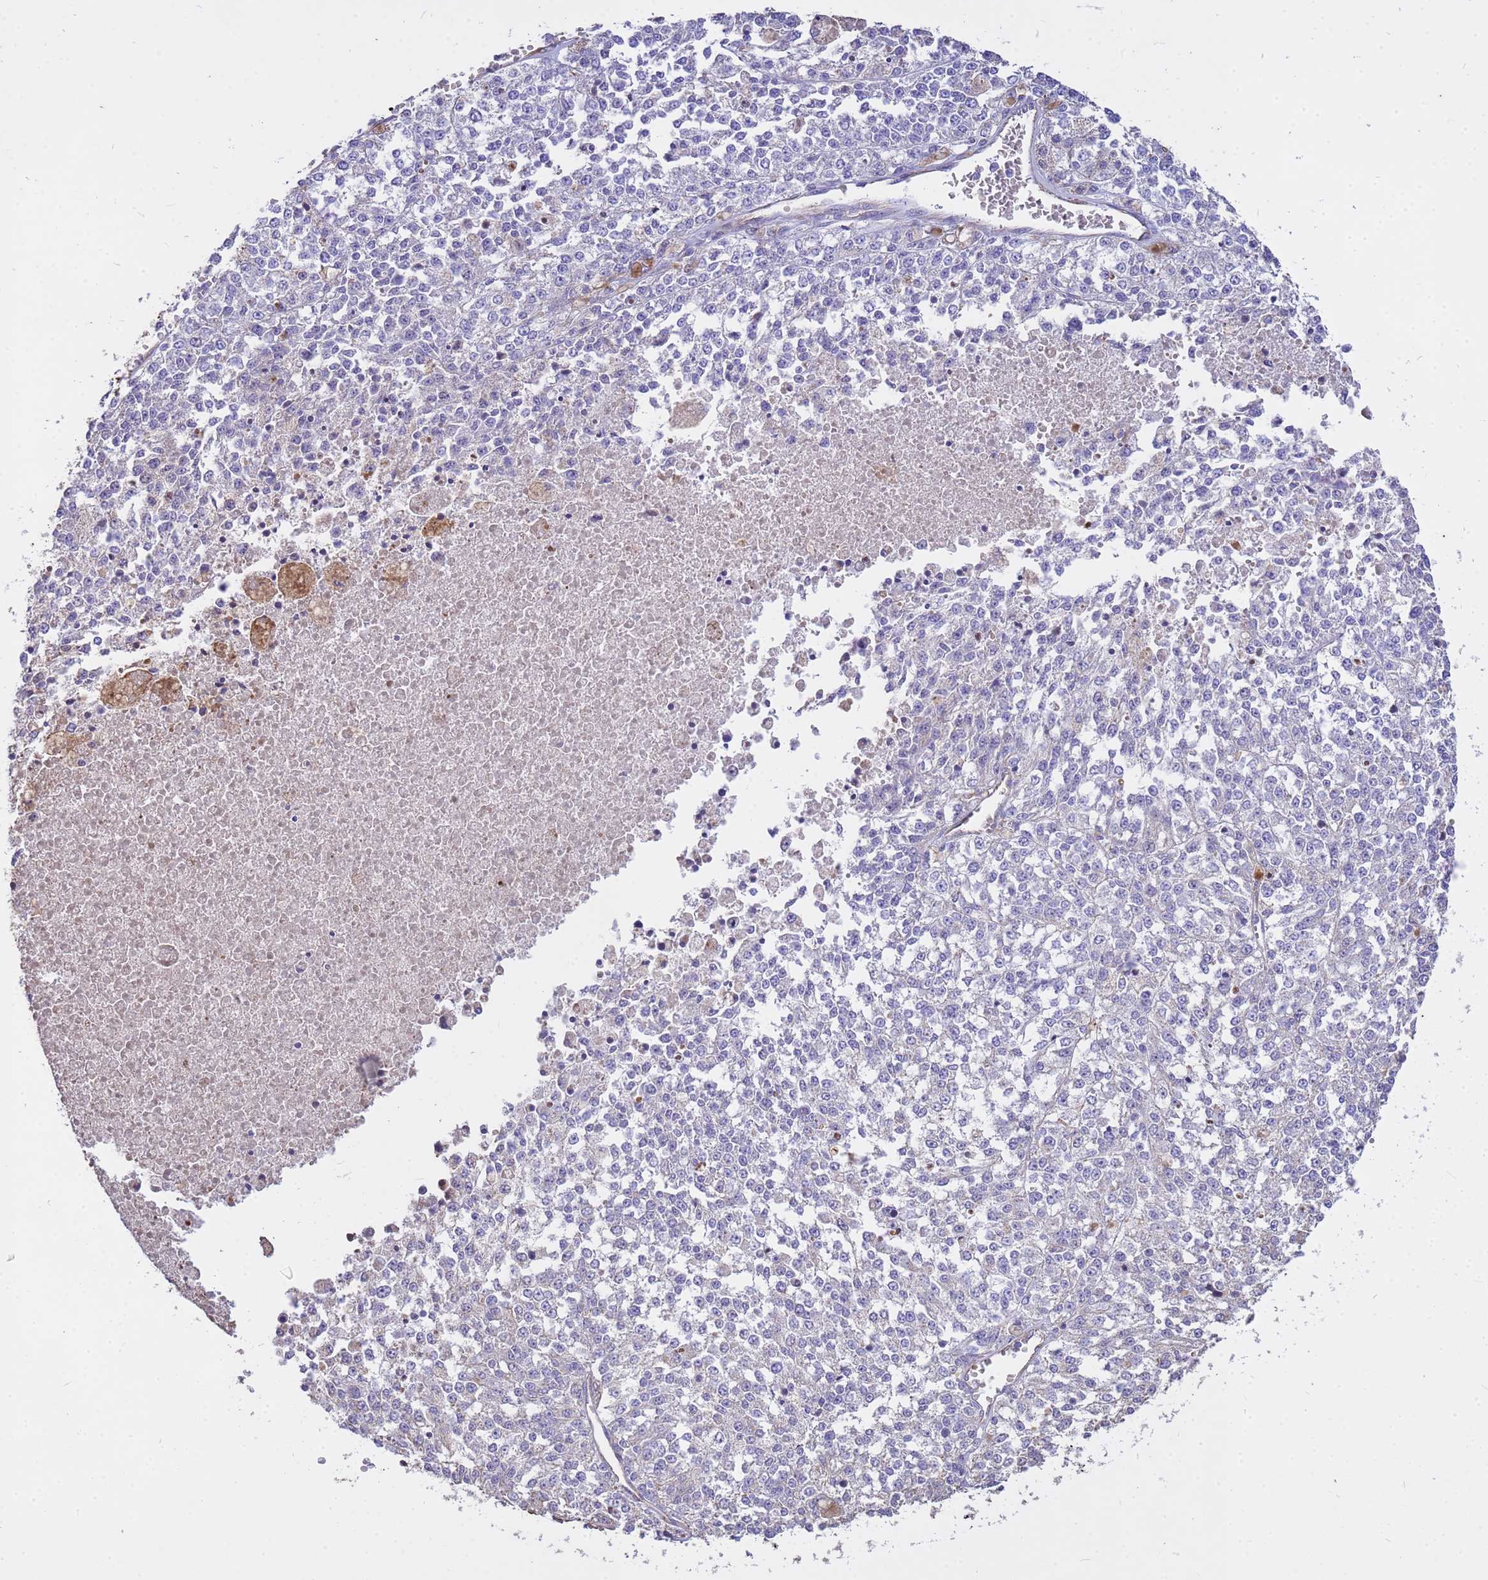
{"staining": {"intensity": "negative", "quantity": "none", "location": "none"}, "tissue": "melanoma", "cell_type": "Tumor cells", "image_type": "cancer", "snomed": [{"axis": "morphology", "description": "Malignant melanoma, NOS"}, {"axis": "topography", "description": "Skin"}], "caption": "Tumor cells are negative for protein expression in human melanoma.", "gene": "TCEAL3", "patient": {"sex": "female", "age": 64}}